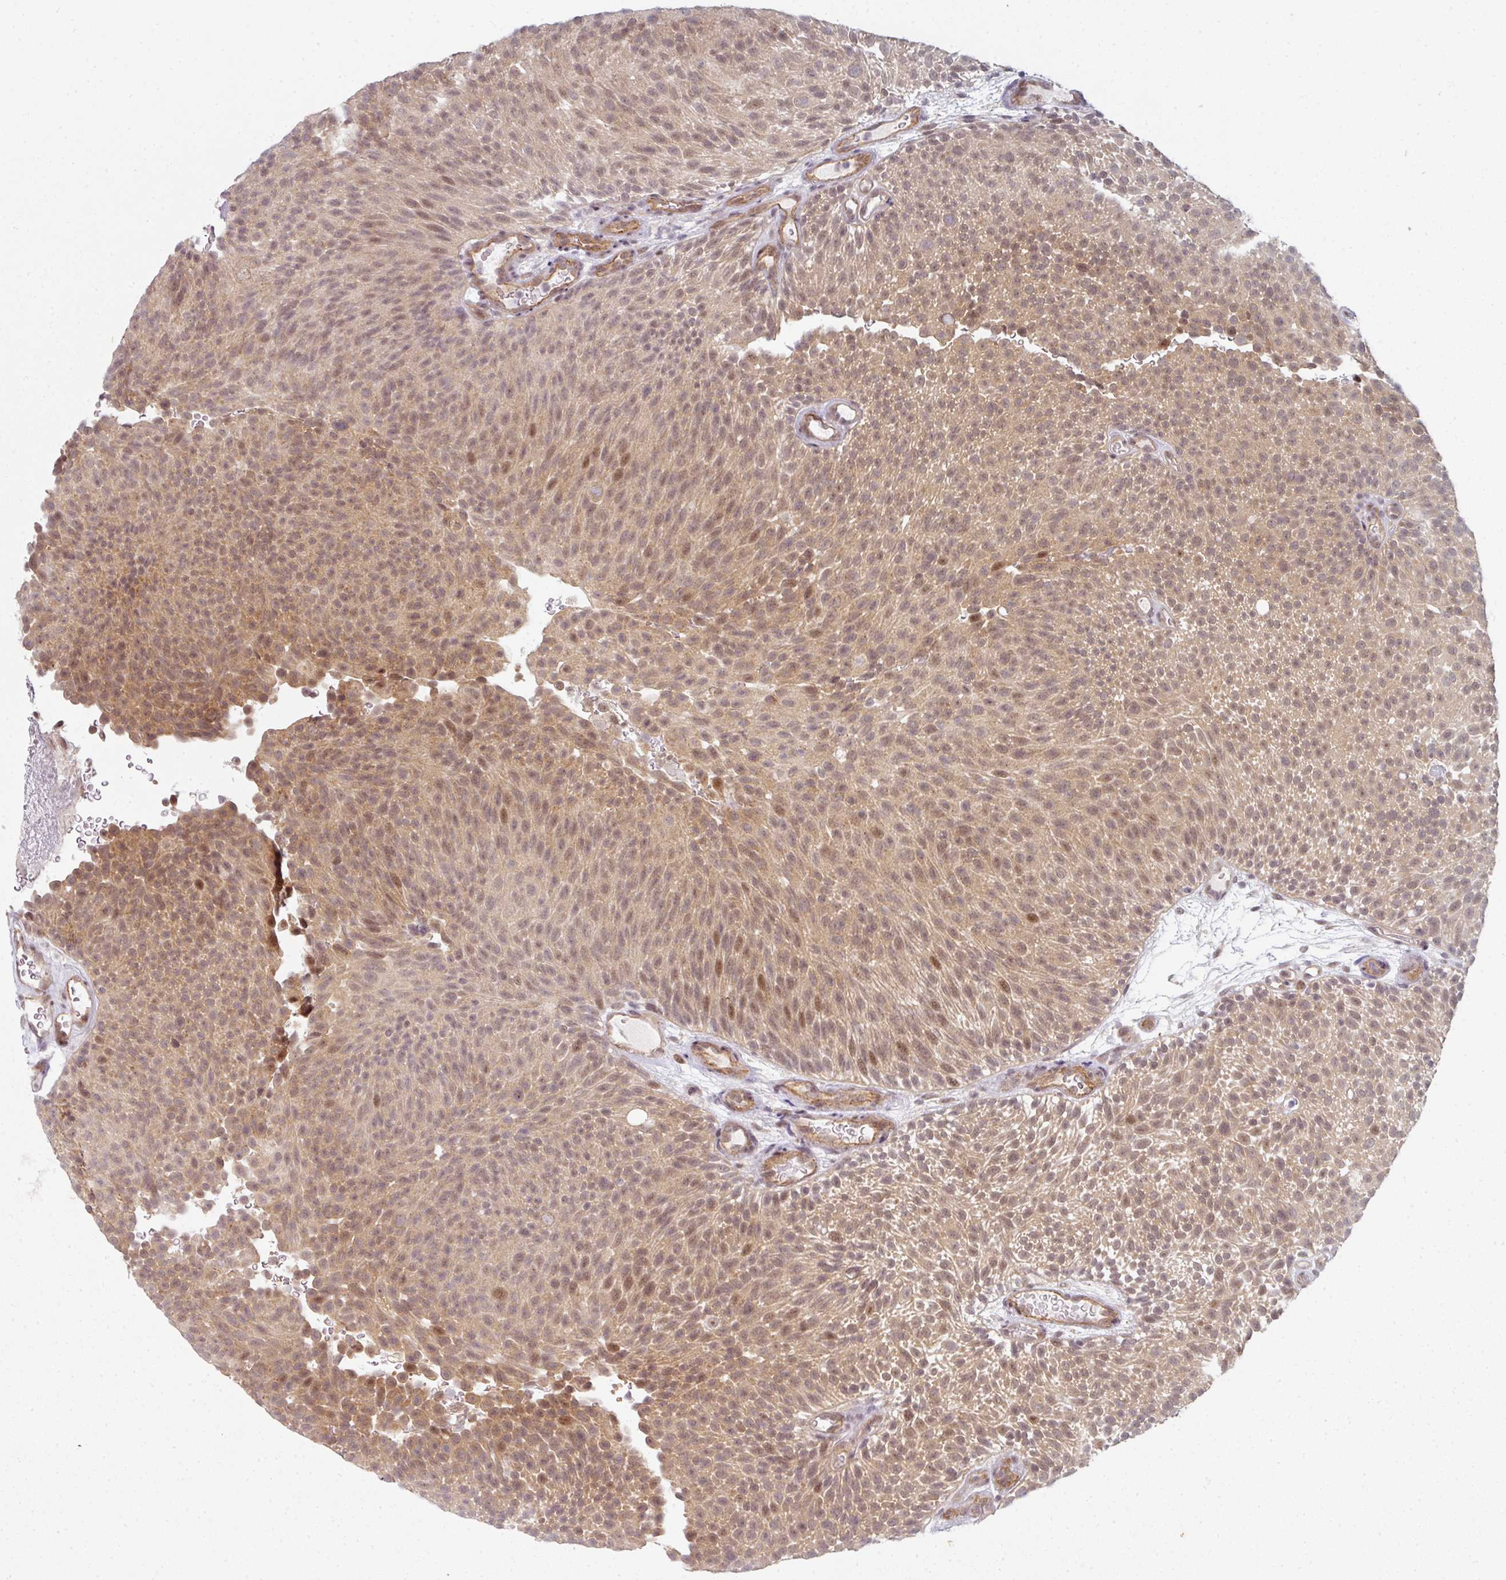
{"staining": {"intensity": "moderate", "quantity": ">75%", "location": "cytoplasmic/membranous,nuclear"}, "tissue": "urothelial cancer", "cell_type": "Tumor cells", "image_type": "cancer", "snomed": [{"axis": "morphology", "description": "Urothelial carcinoma, Low grade"}, {"axis": "topography", "description": "Urinary bladder"}], "caption": "The histopathology image displays staining of low-grade urothelial carcinoma, revealing moderate cytoplasmic/membranous and nuclear protein expression (brown color) within tumor cells. (DAB IHC, brown staining for protein, blue staining for nuclei).", "gene": "TMCC1", "patient": {"sex": "male", "age": 78}}